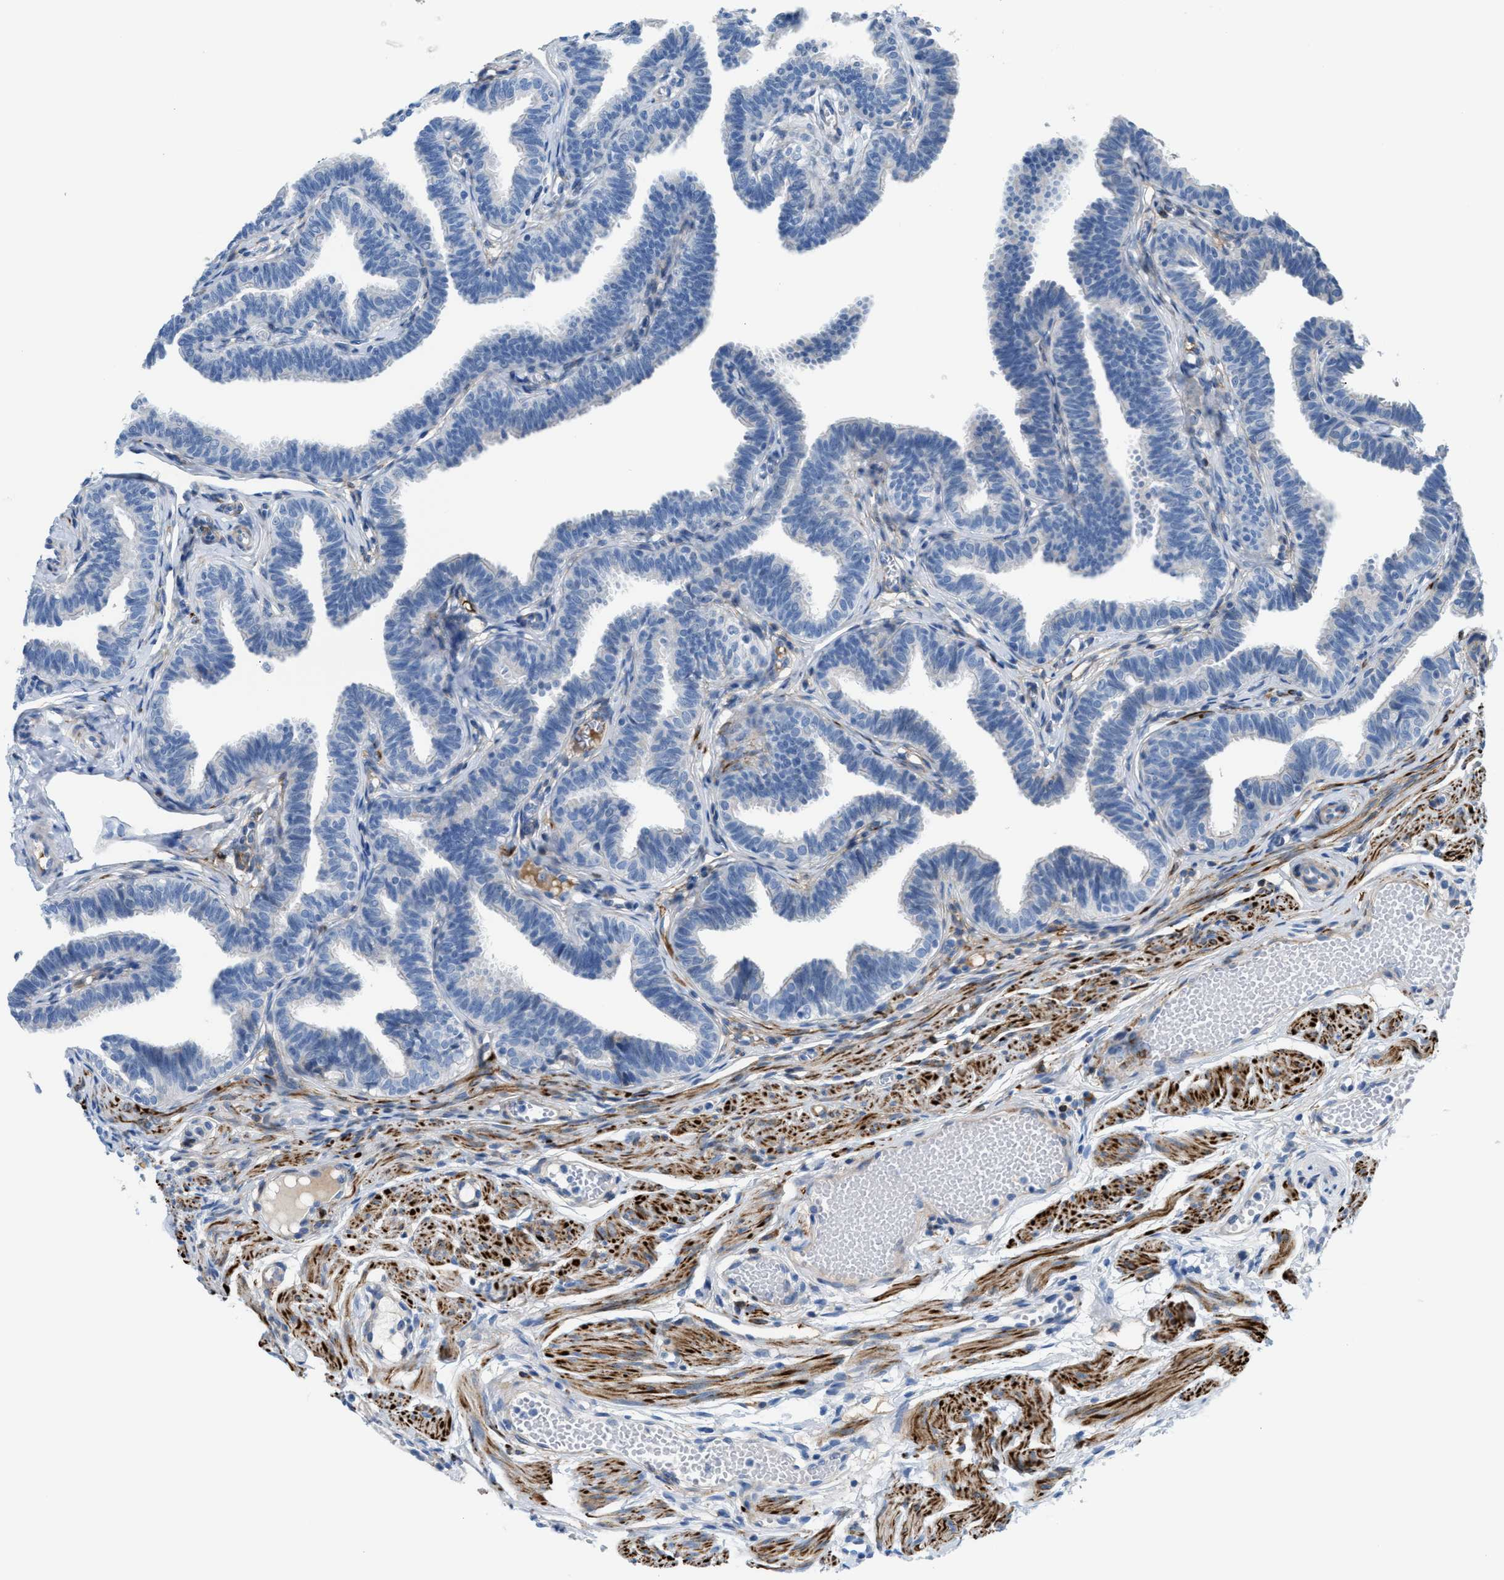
{"staining": {"intensity": "negative", "quantity": "none", "location": "none"}, "tissue": "fallopian tube", "cell_type": "Glandular cells", "image_type": "normal", "snomed": [{"axis": "morphology", "description": "Normal tissue, NOS"}, {"axis": "topography", "description": "Fallopian tube"}, {"axis": "topography", "description": "Ovary"}], "caption": "Immunohistochemistry (IHC) image of normal human fallopian tube stained for a protein (brown), which exhibits no staining in glandular cells.", "gene": "MPP3", "patient": {"sex": "female", "age": 23}}